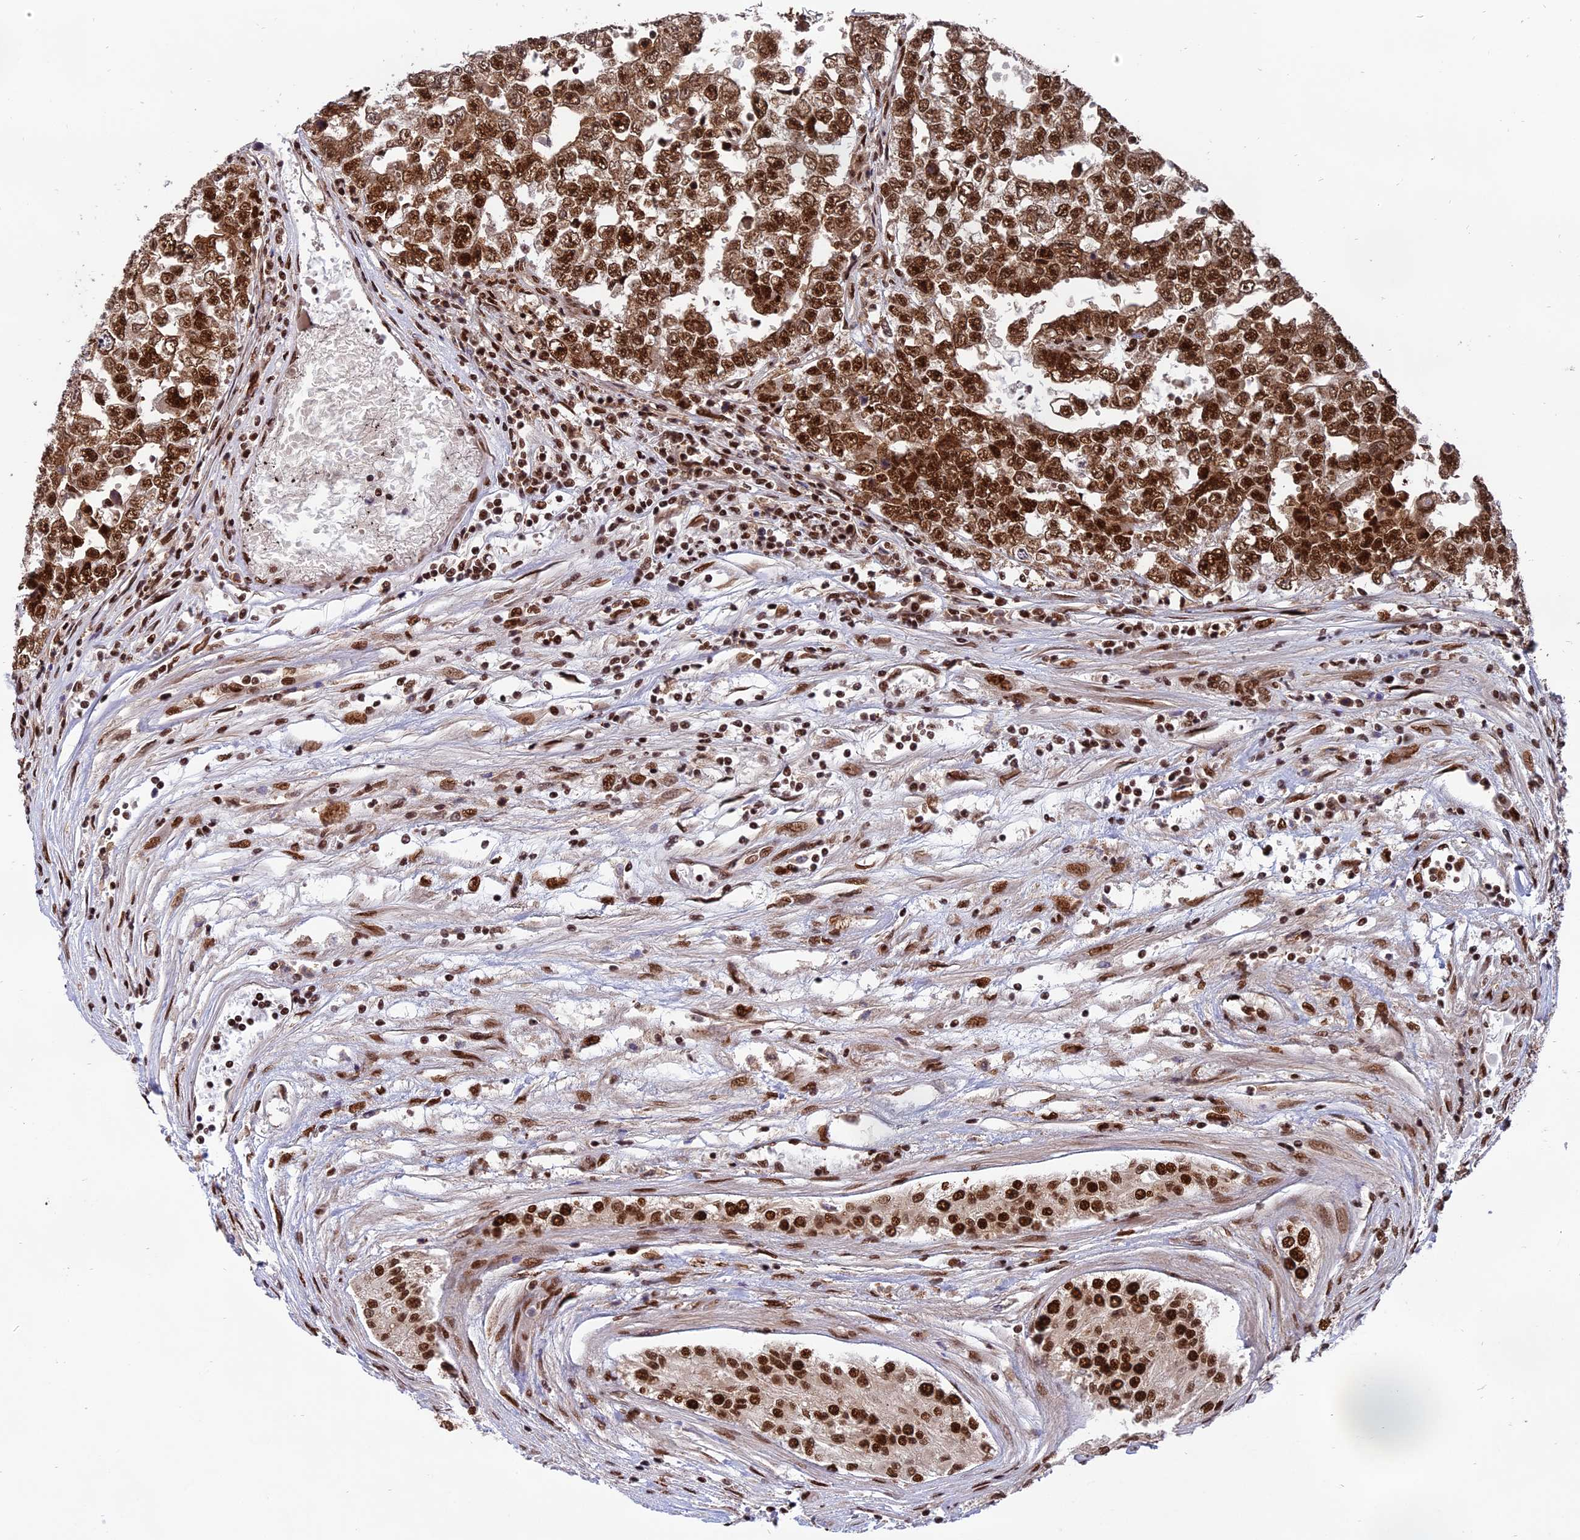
{"staining": {"intensity": "strong", "quantity": ">75%", "location": "nuclear"}, "tissue": "testis cancer", "cell_type": "Tumor cells", "image_type": "cancer", "snomed": [{"axis": "morphology", "description": "Carcinoma, Embryonal, NOS"}, {"axis": "topography", "description": "Testis"}], "caption": "Strong nuclear expression is present in approximately >75% of tumor cells in embryonal carcinoma (testis).", "gene": "RAMAC", "patient": {"sex": "male", "age": 25}}